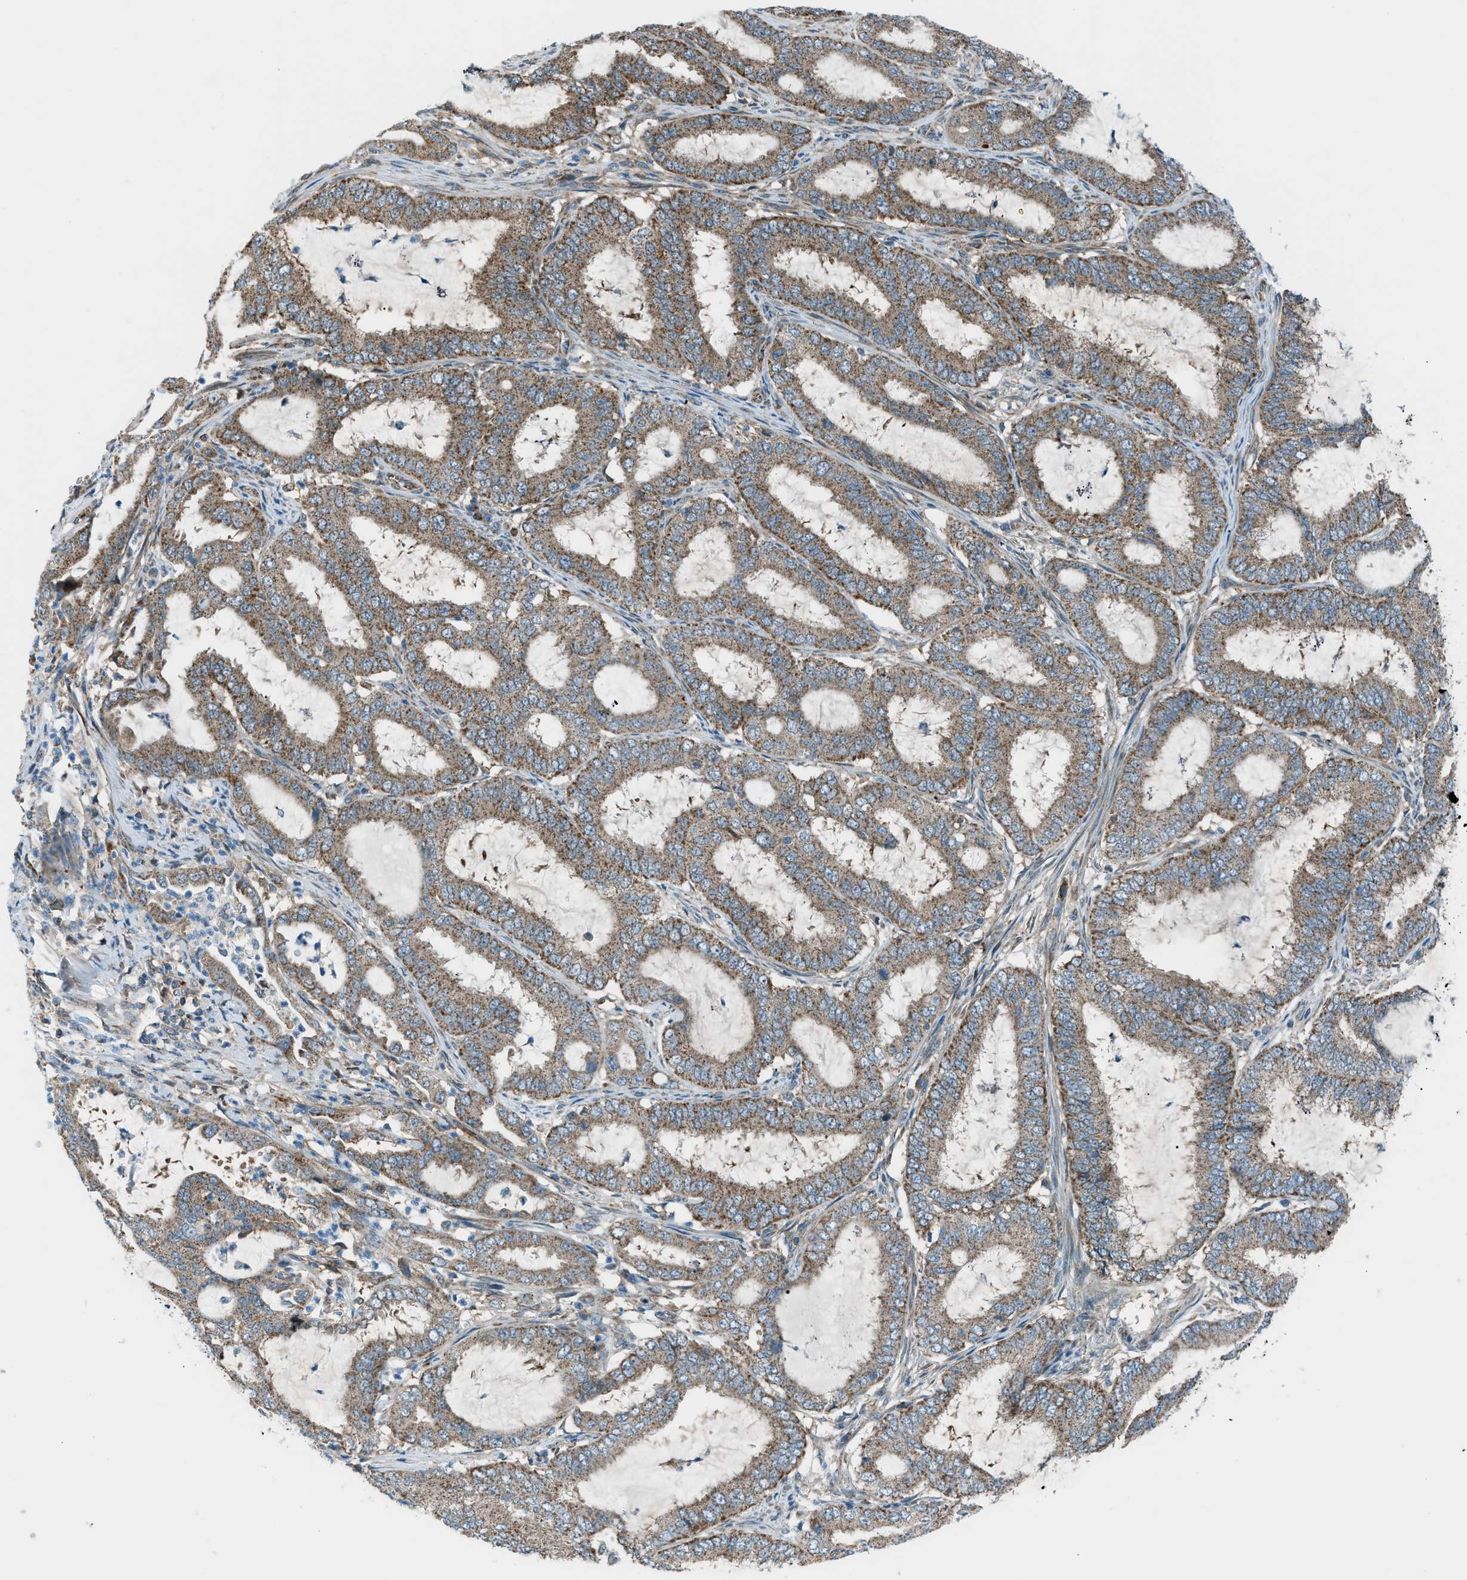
{"staining": {"intensity": "weak", "quantity": ">75%", "location": "cytoplasmic/membranous"}, "tissue": "endometrial cancer", "cell_type": "Tumor cells", "image_type": "cancer", "snomed": [{"axis": "morphology", "description": "Adenocarcinoma, NOS"}, {"axis": "topography", "description": "Endometrium"}], "caption": "Immunohistochemistry histopathology image of neoplastic tissue: endometrial cancer stained using IHC displays low levels of weak protein expression localized specifically in the cytoplasmic/membranous of tumor cells, appearing as a cytoplasmic/membranous brown color.", "gene": "PIGG", "patient": {"sex": "female", "age": 70}}